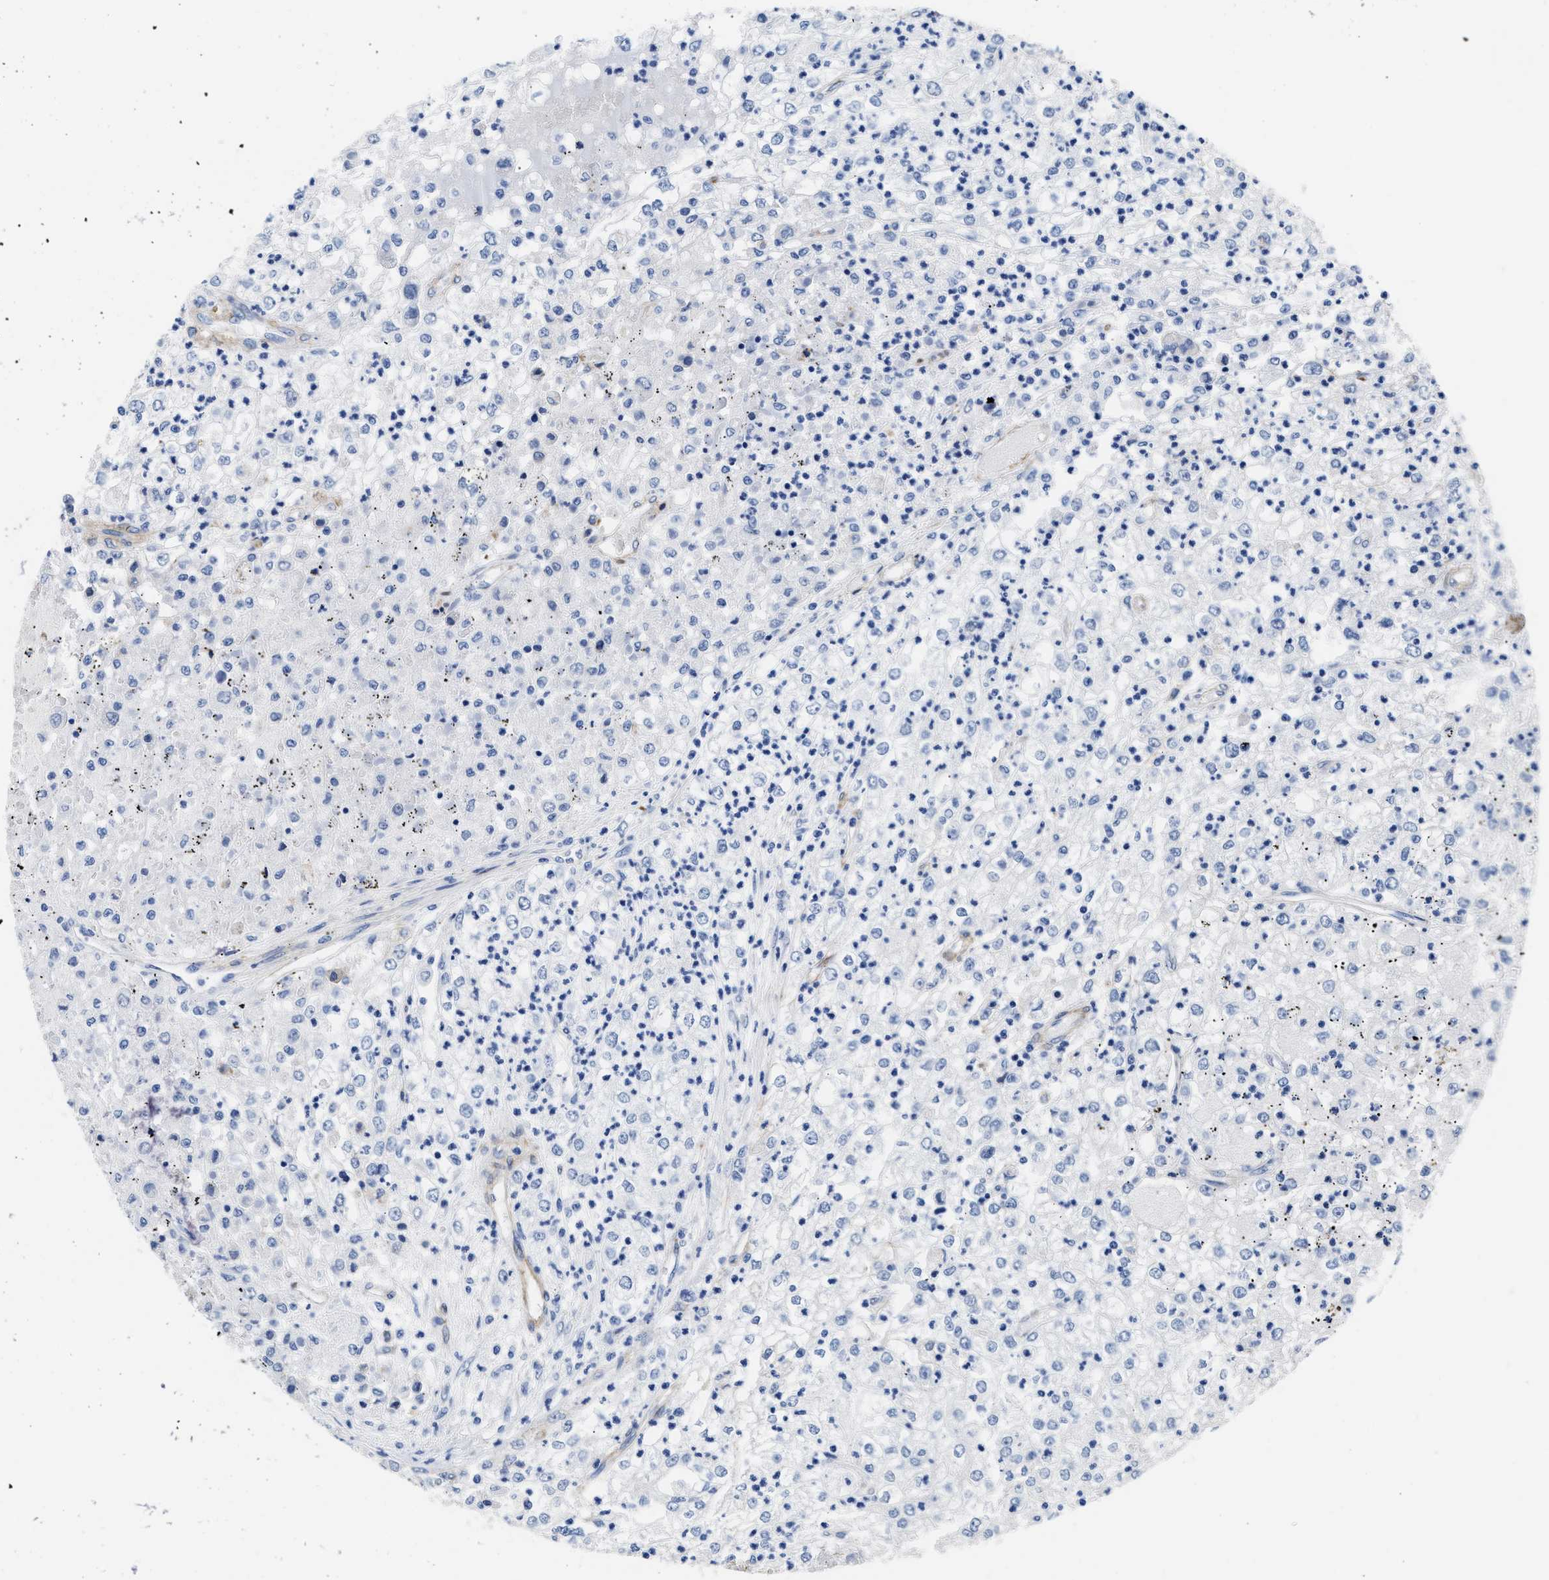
{"staining": {"intensity": "negative", "quantity": "none", "location": "none"}, "tissue": "renal cancer", "cell_type": "Tumor cells", "image_type": "cancer", "snomed": [{"axis": "morphology", "description": "Adenocarcinoma, NOS"}, {"axis": "topography", "description": "Kidney"}], "caption": "A photomicrograph of adenocarcinoma (renal) stained for a protein shows no brown staining in tumor cells. (Brightfield microscopy of DAB IHC at high magnification).", "gene": "TRIM29", "patient": {"sex": "female", "age": 54}}